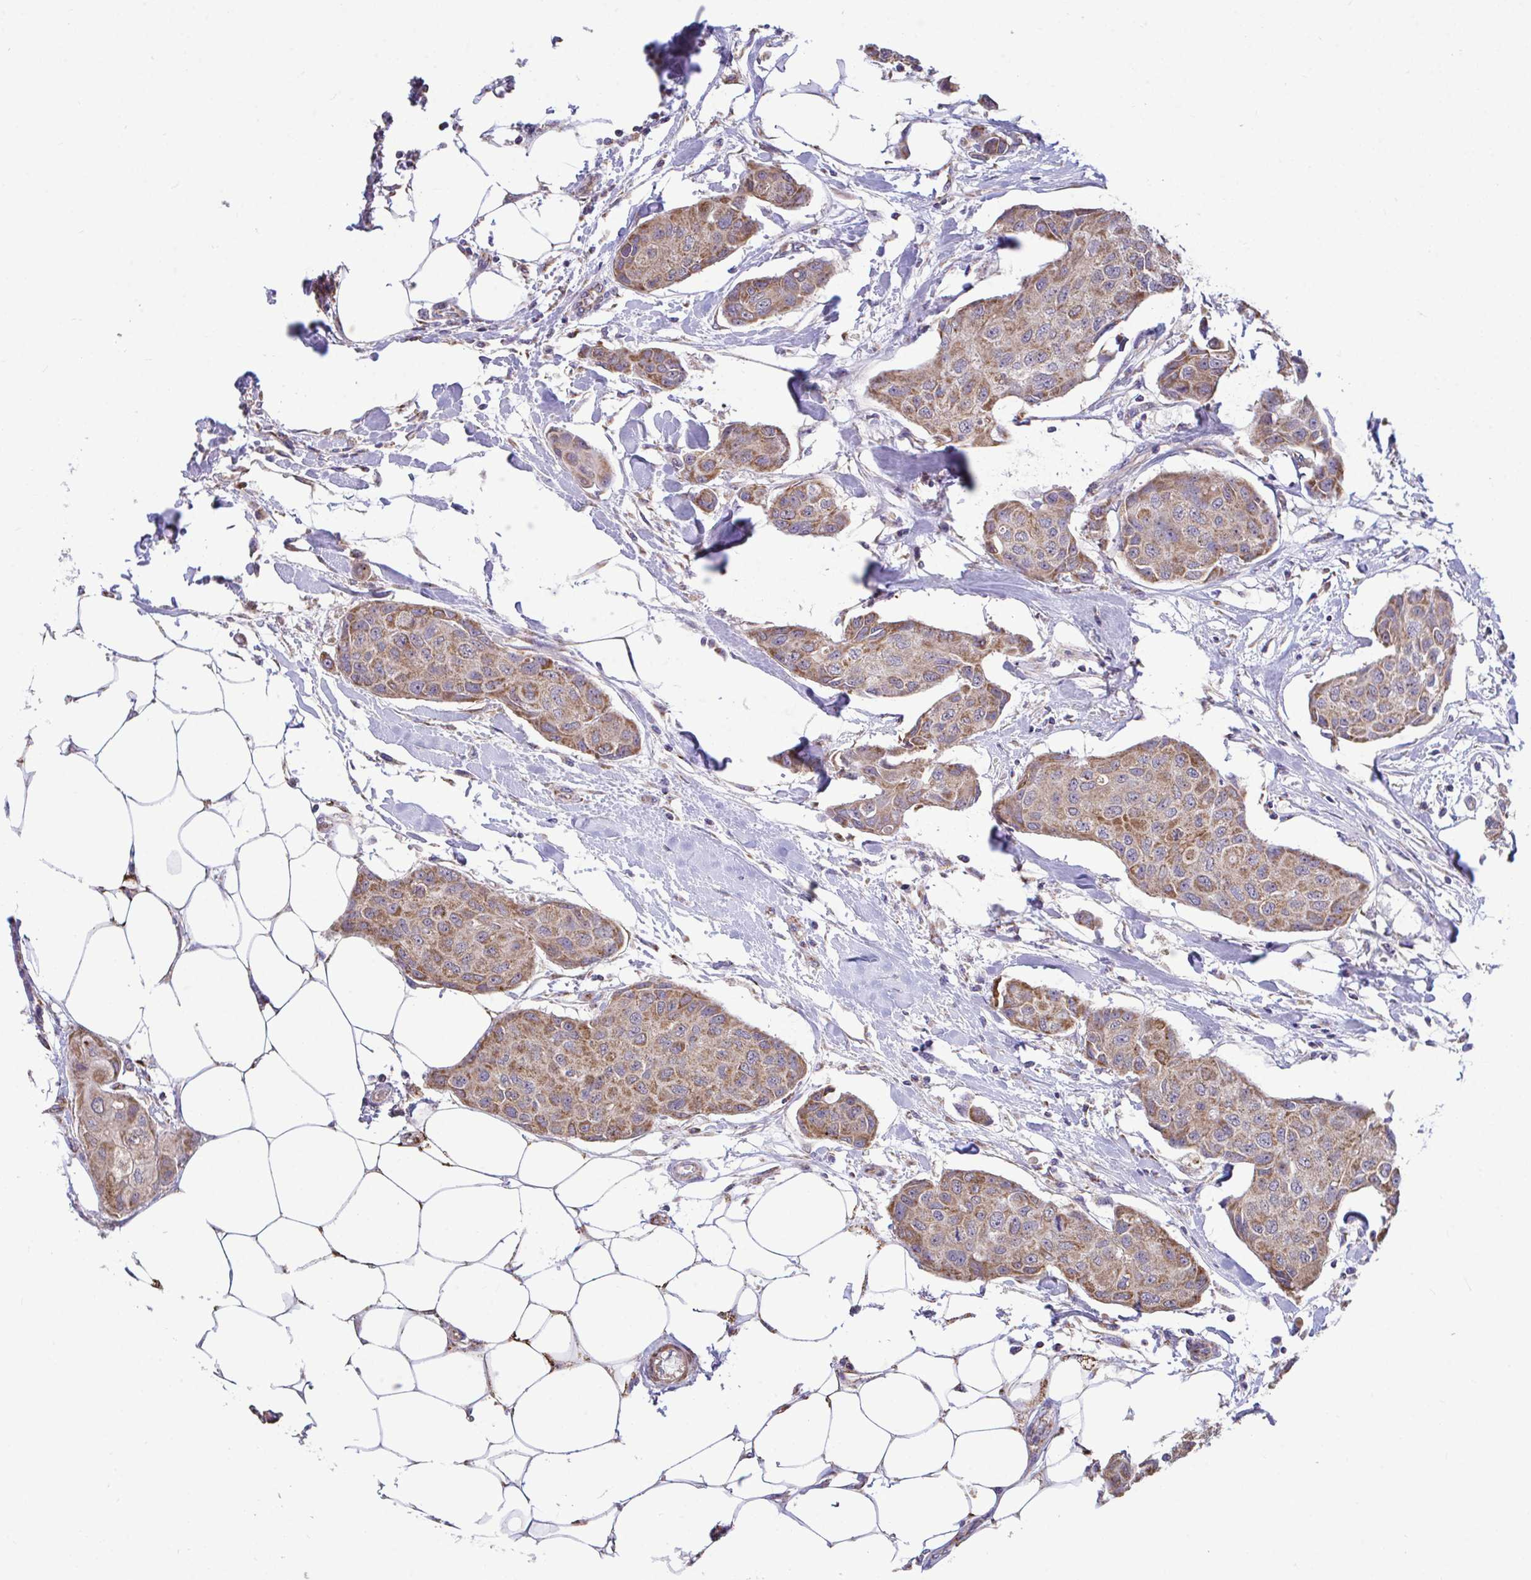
{"staining": {"intensity": "moderate", "quantity": ">75%", "location": "cytoplasmic/membranous"}, "tissue": "breast cancer", "cell_type": "Tumor cells", "image_type": "cancer", "snomed": [{"axis": "morphology", "description": "Duct carcinoma"}, {"axis": "topography", "description": "Breast"}, {"axis": "topography", "description": "Lymph node"}], "caption": "An IHC micrograph of neoplastic tissue is shown. Protein staining in brown shows moderate cytoplasmic/membranous positivity in intraductal carcinoma (breast) within tumor cells. Immunohistochemistry stains the protein of interest in brown and the nuclei are stained blue.", "gene": "SARS2", "patient": {"sex": "female", "age": 80}}